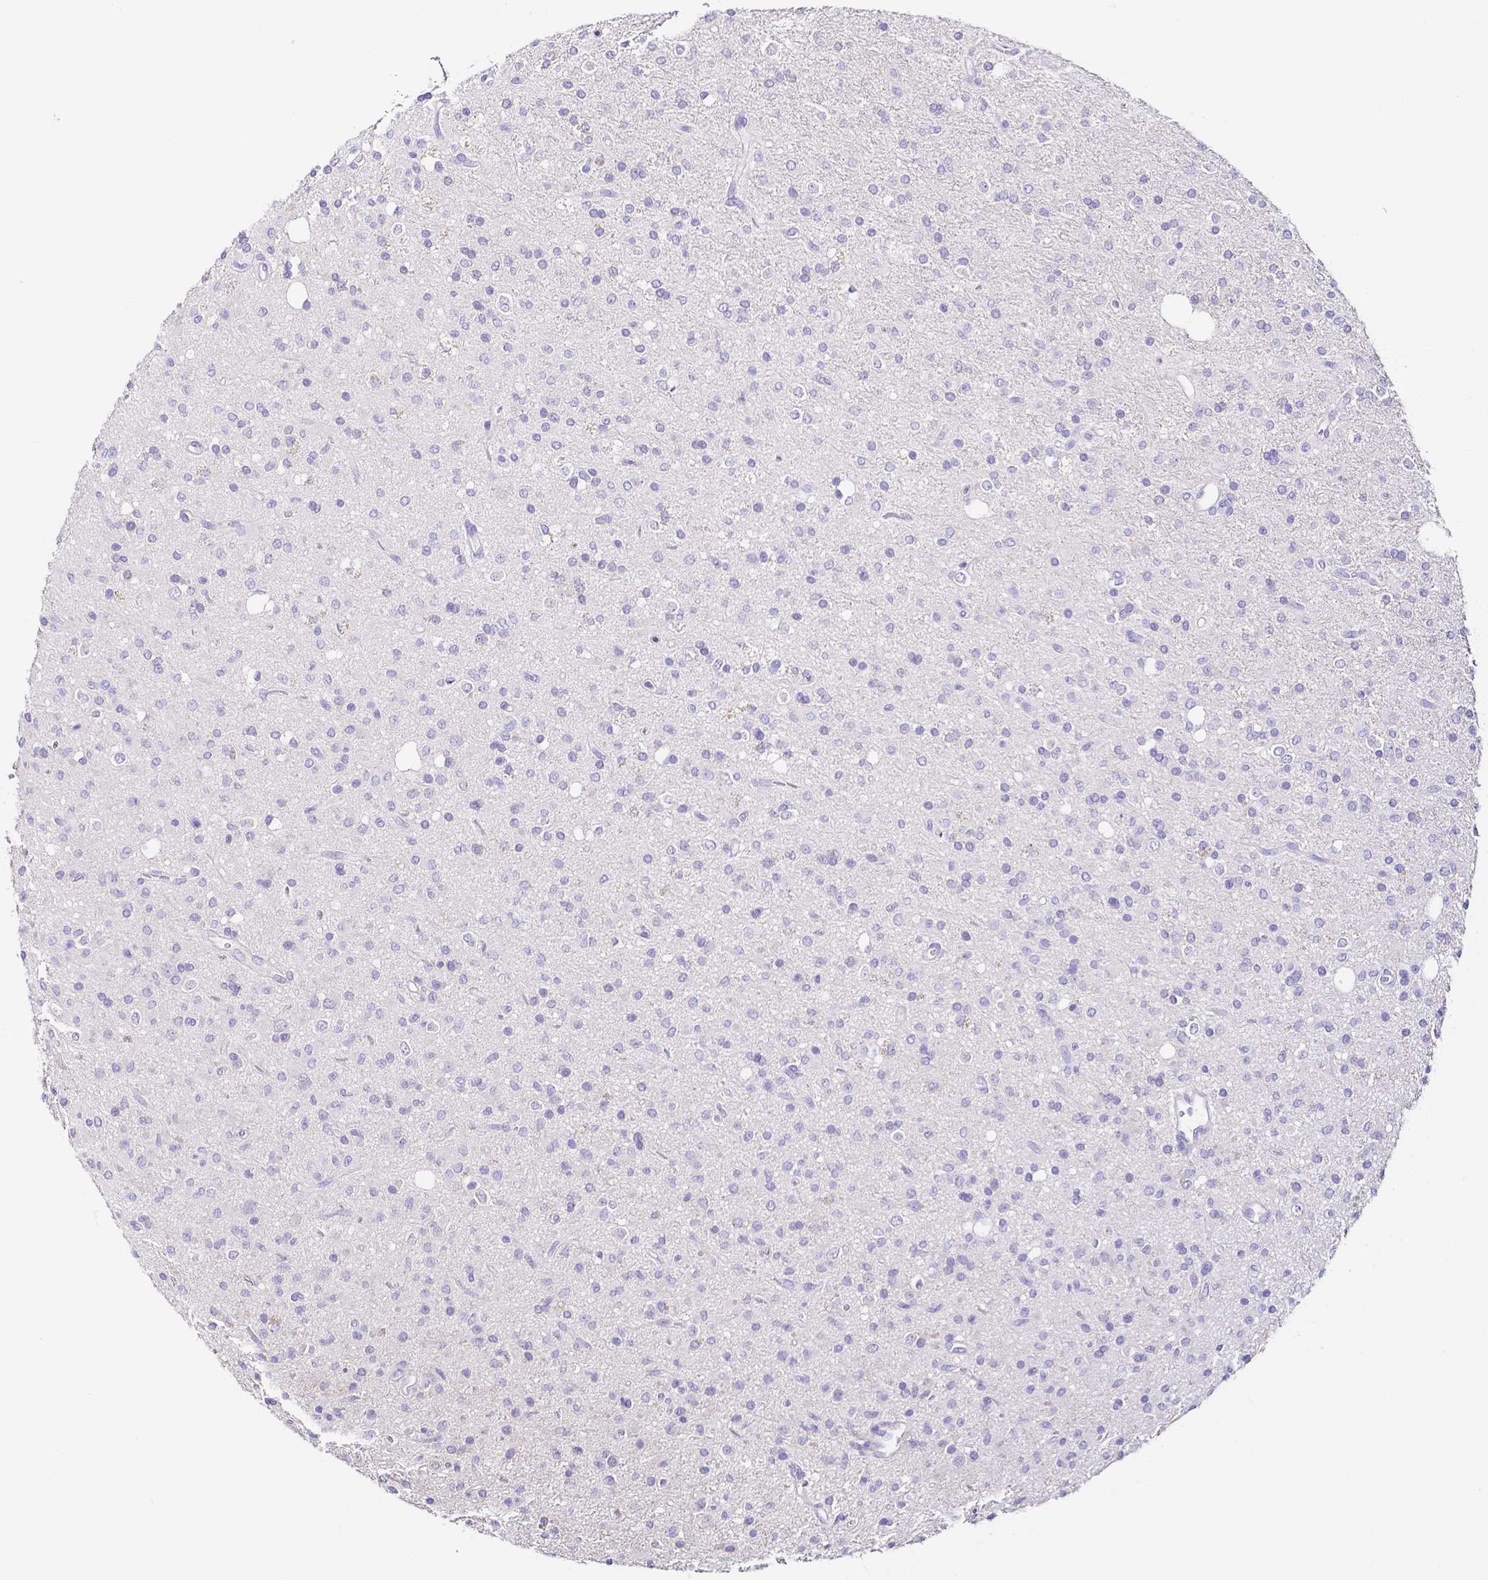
{"staining": {"intensity": "negative", "quantity": "none", "location": "none"}, "tissue": "glioma", "cell_type": "Tumor cells", "image_type": "cancer", "snomed": [{"axis": "morphology", "description": "Glioma, malignant, Low grade"}, {"axis": "topography", "description": "Brain"}], "caption": "Protein analysis of glioma shows no significant staining in tumor cells. Brightfield microscopy of immunohistochemistry stained with DAB (3,3'-diaminobenzidine) (brown) and hematoxylin (blue), captured at high magnification.", "gene": "PKP3", "patient": {"sex": "female", "age": 33}}